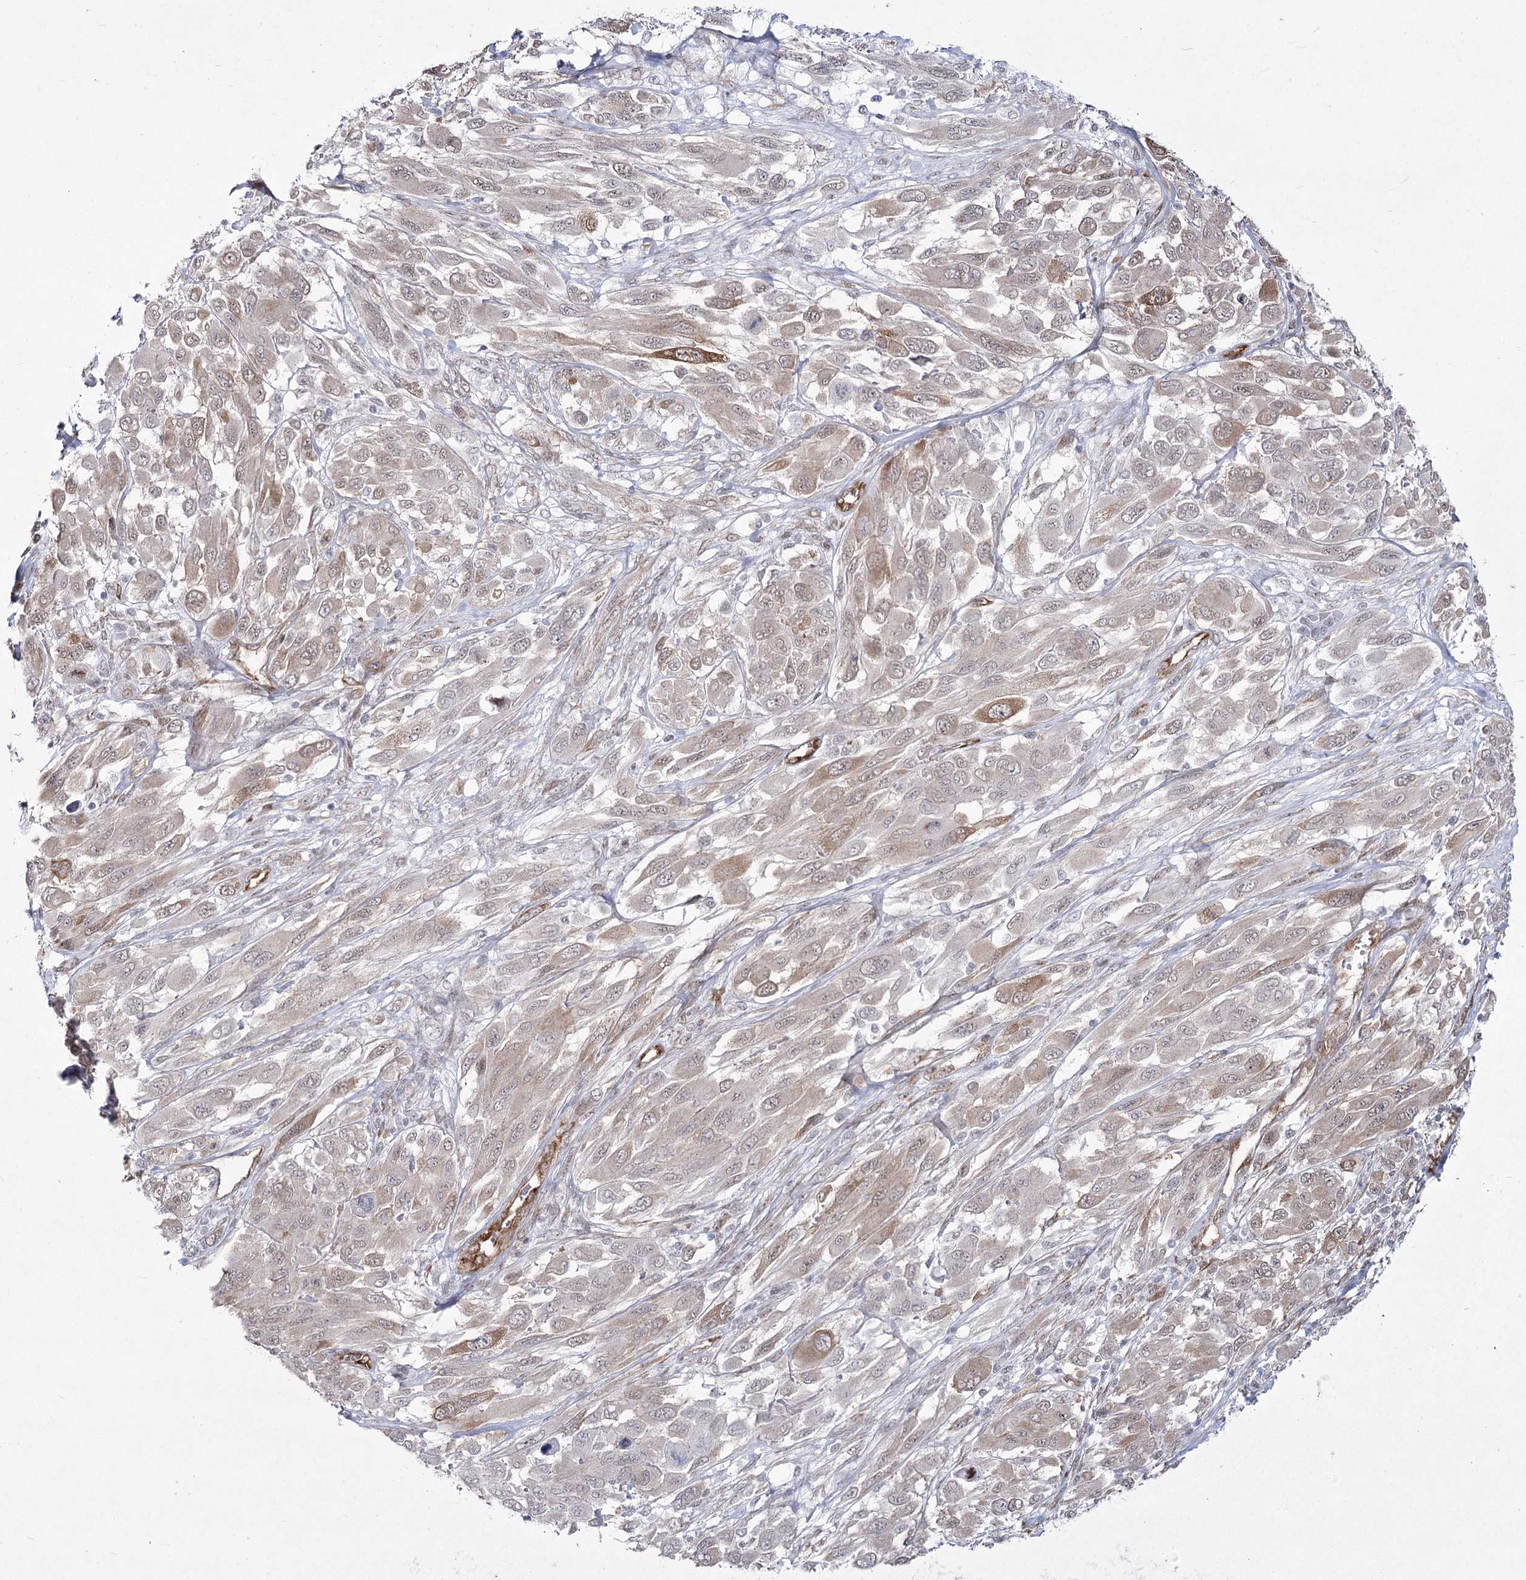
{"staining": {"intensity": "moderate", "quantity": "<25%", "location": "cytoplasmic/membranous"}, "tissue": "melanoma", "cell_type": "Tumor cells", "image_type": "cancer", "snomed": [{"axis": "morphology", "description": "Malignant melanoma, NOS"}, {"axis": "topography", "description": "Skin"}], "caption": "Melanoma stained for a protein displays moderate cytoplasmic/membranous positivity in tumor cells.", "gene": "YBX3", "patient": {"sex": "female", "age": 91}}